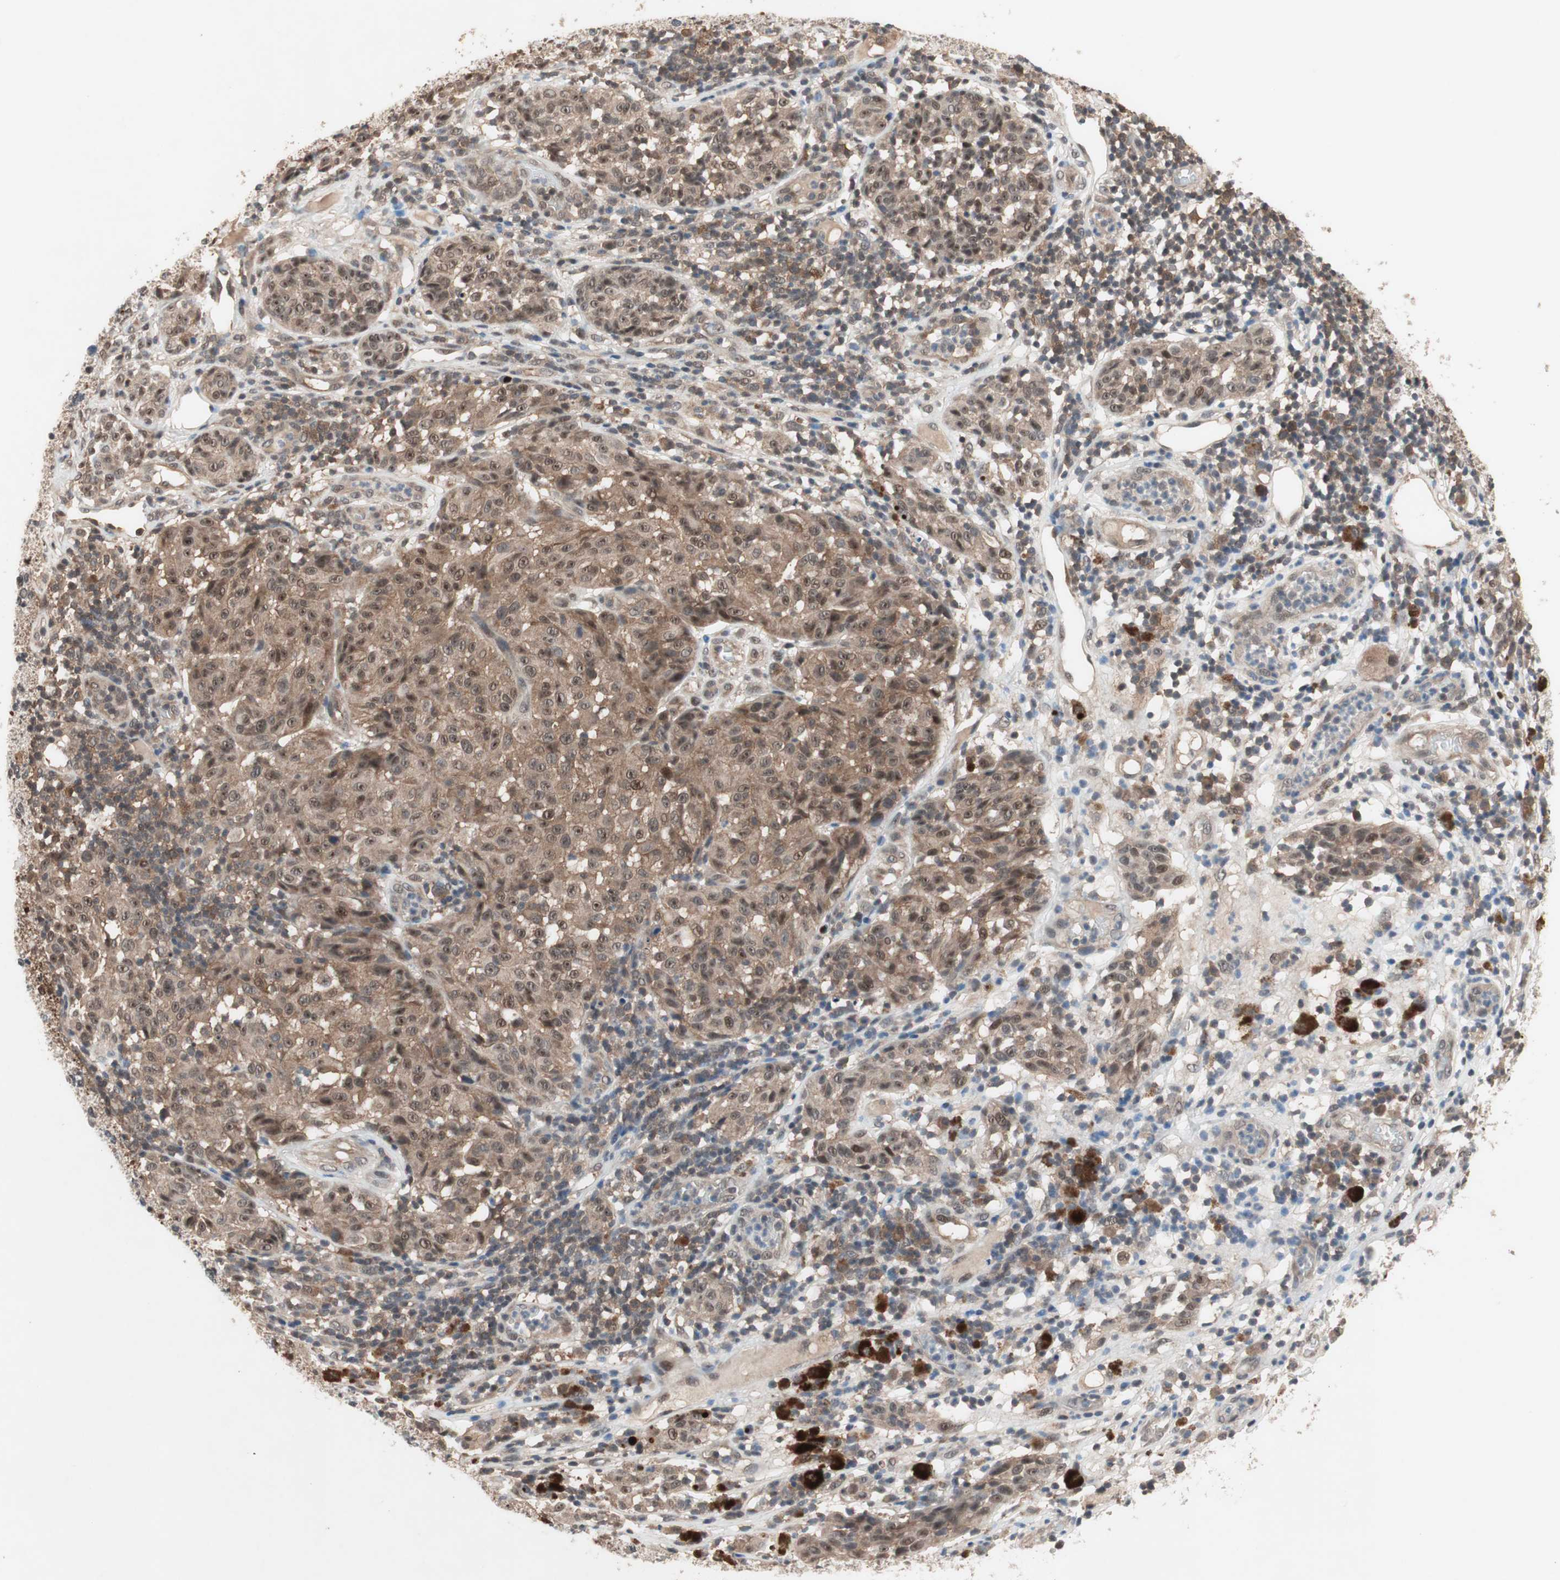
{"staining": {"intensity": "moderate", "quantity": ">75%", "location": "cytoplasmic/membranous,nuclear"}, "tissue": "melanoma", "cell_type": "Tumor cells", "image_type": "cancer", "snomed": [{"axis": "morphology", "description": "Malignant melanoma, NOS"}, {"axis": "topography", "description": "Skin"}], "caption": "A medium amount of moderate cytoplasmic/membranous and nuclear positivity is appreciated in about >75% of tumor cells in melanoma tissue. (brown staining indicates protein expression, while blue staining denotes nuclei).", "gene": "GART", "patient": {"sex": "female", "age": 46}}